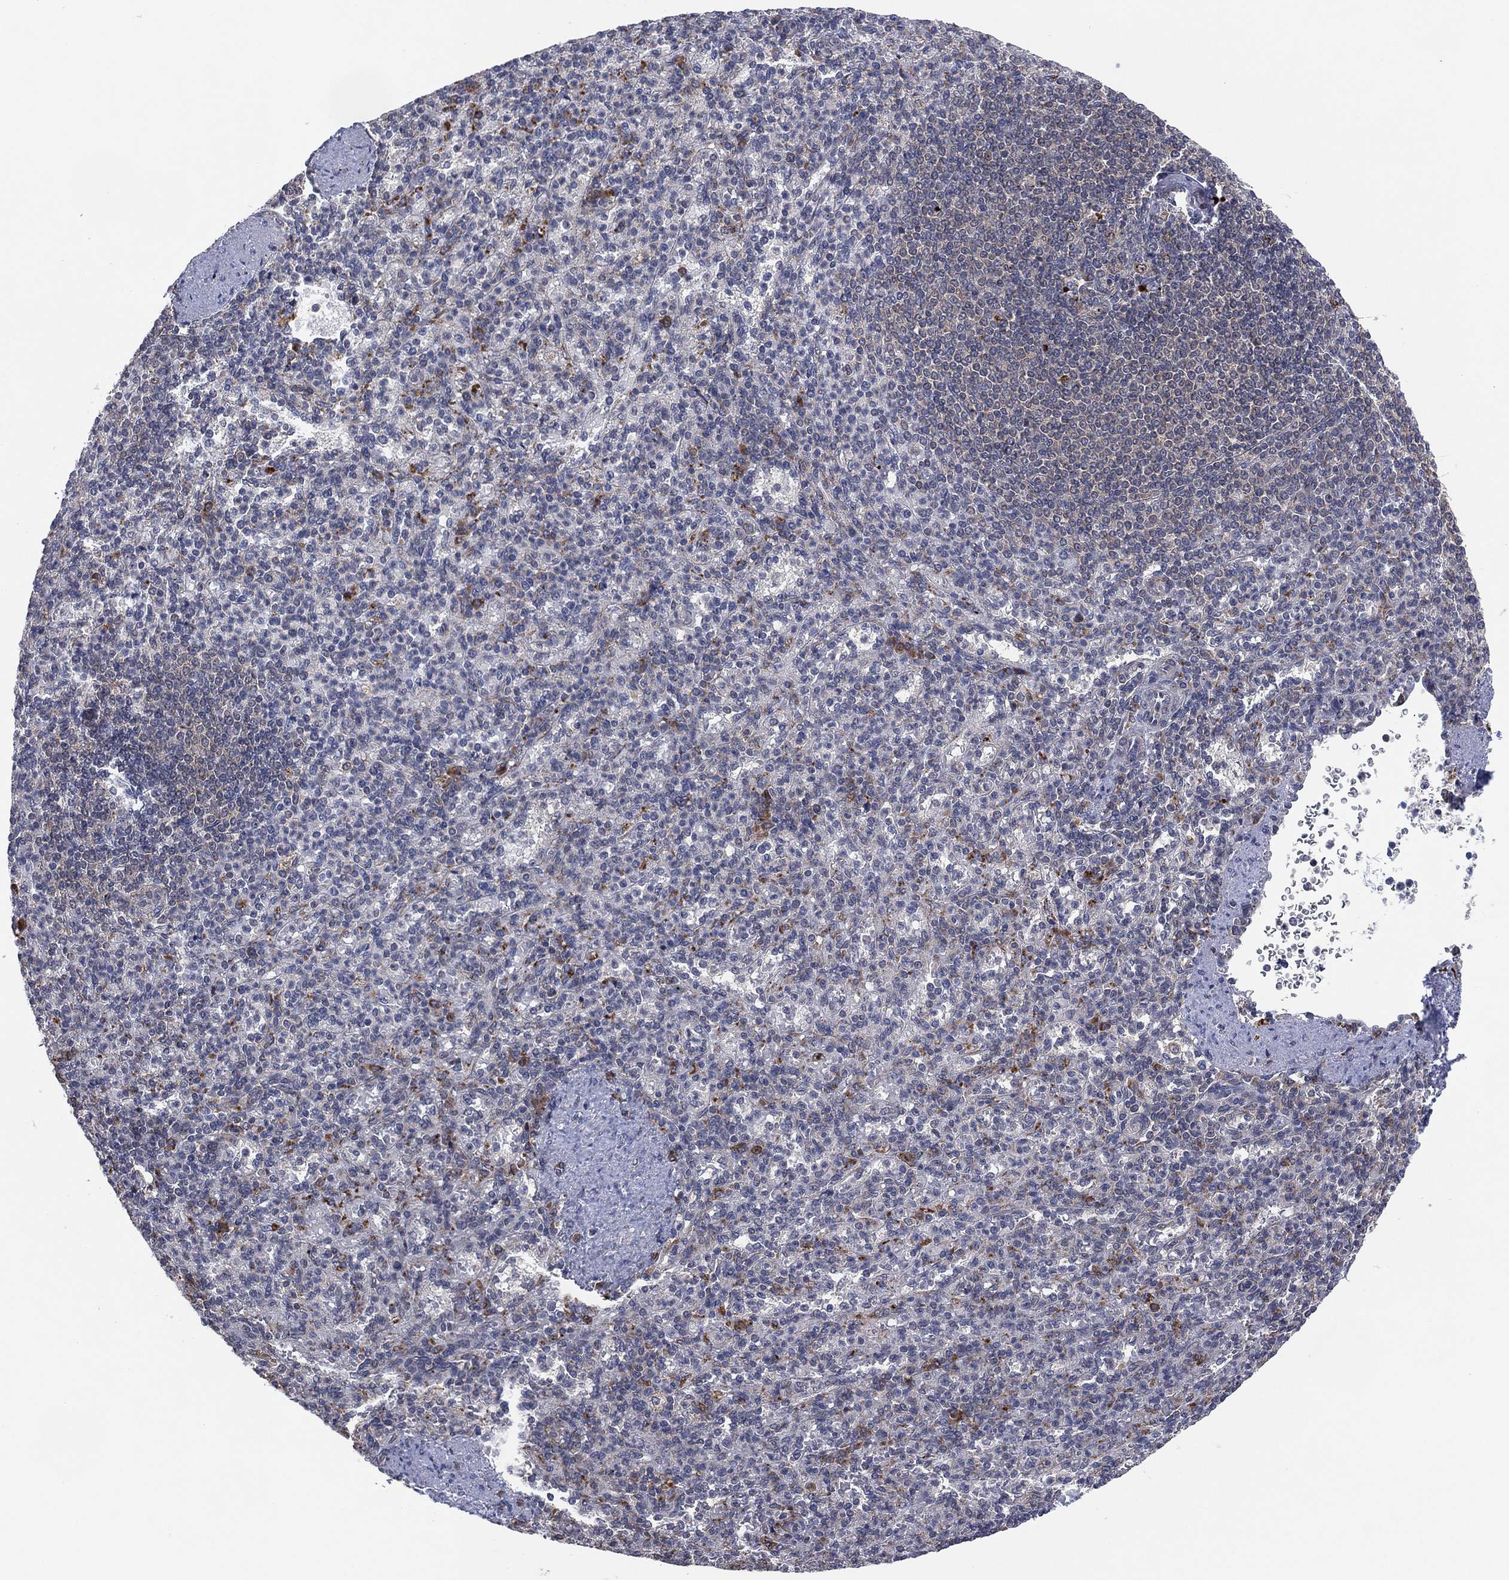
{"staining": {"intensity": "moderate", "quantity": "<25%", "location": "cytoplasmic/membranous"}, "tissue": "spleen", "cell_type": "Cells in red pulp", "image_type": "normal", "snomed": [{"axis": "morphology", "description": "Normal tissue, NOS"}, {"axis": "topography", "description": "Spleen"}], "caption": "The histopathology image shows a brown stain indicating the presence of a protein in the cytoplasmic/membranous of cells in red pulp in spleen. Nuclei are stained in blue.", "gene": "FAM104A", "patient": {"sex": "female", "age": 74}}